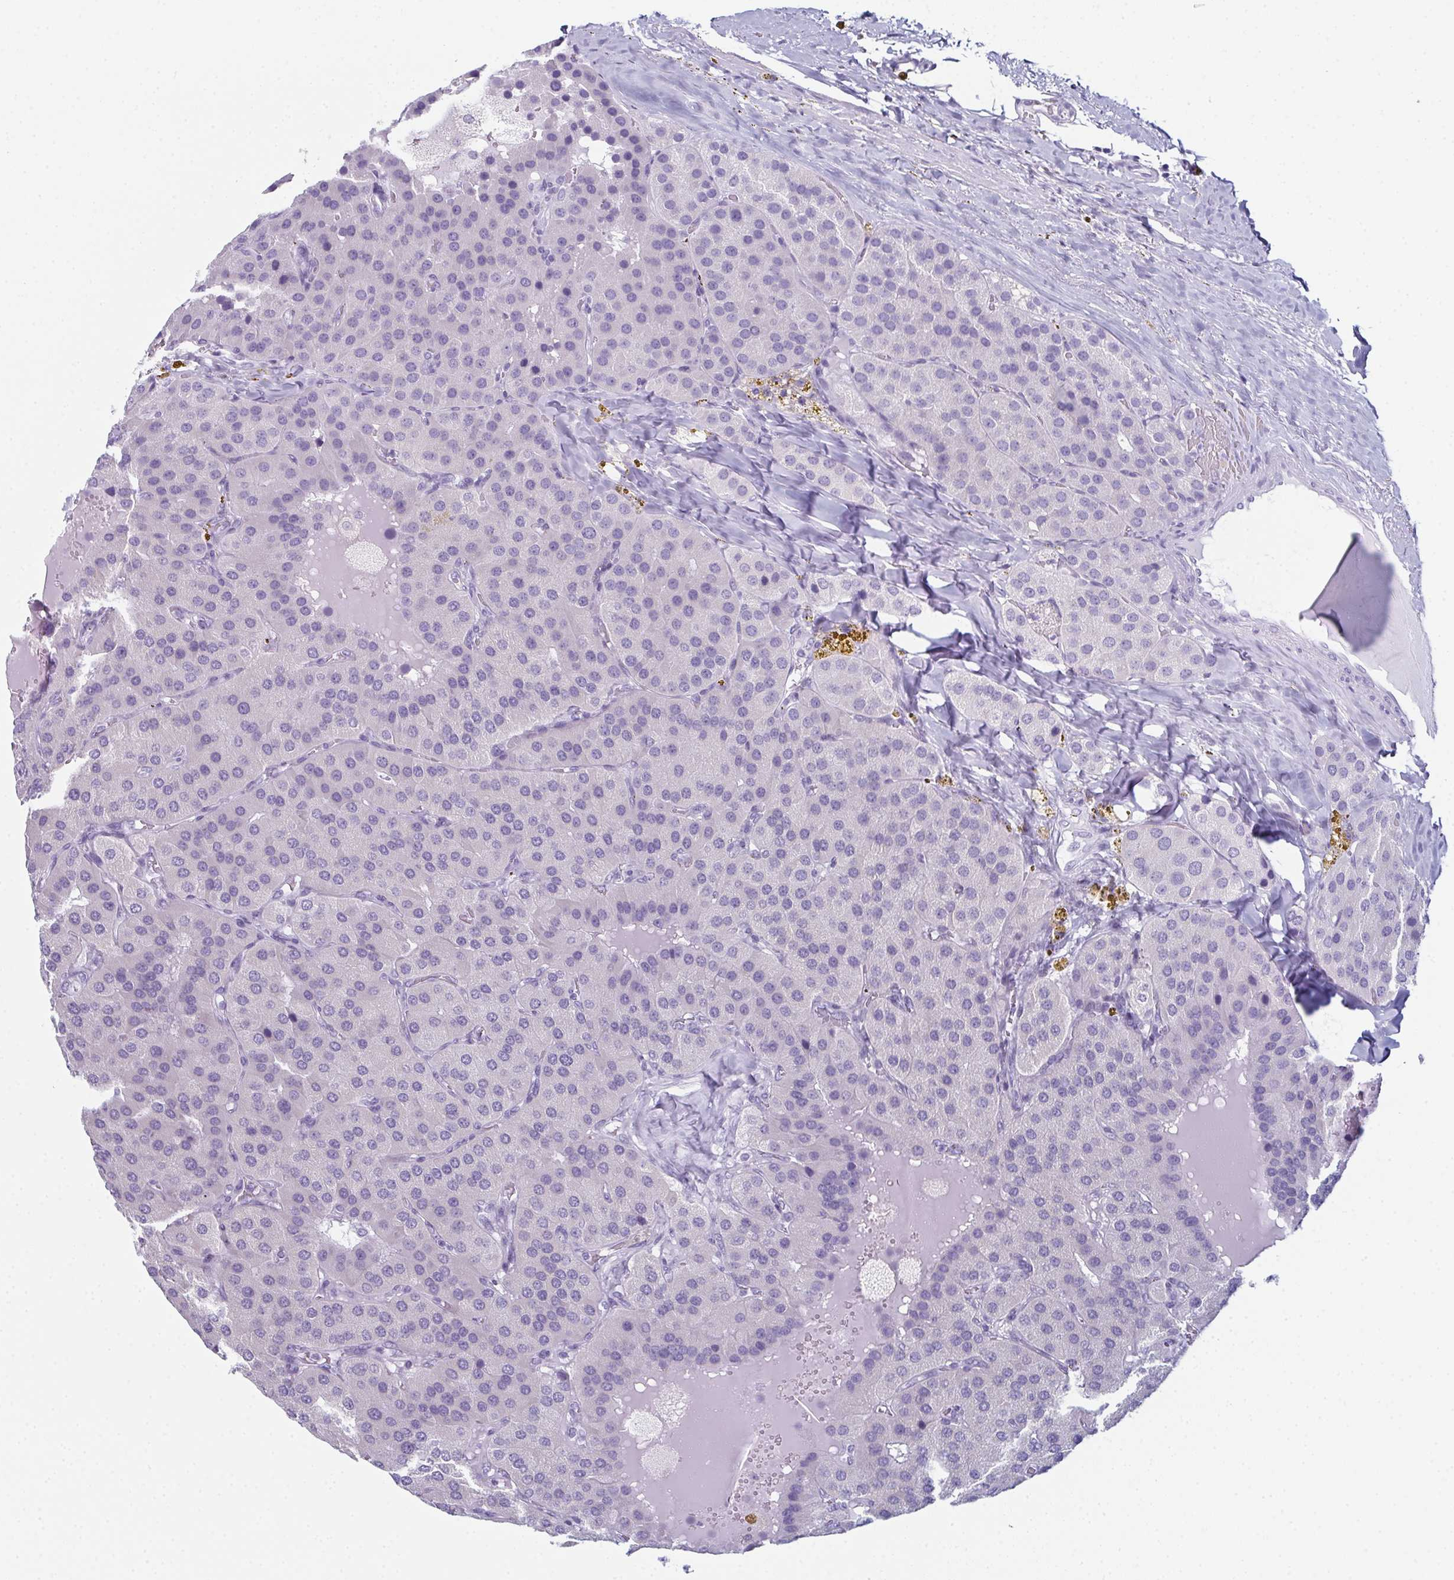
{"staining": {"intensity": "negative", "quantity": "none", "location": "none"}, "tissue": "parathyroid gland", "cell_type": "Glandular cells", "image_type": "normal", "snomed": [{"axis": "morphology", "description": "Normal tissue, NOS"}, {"axis": "morphology", "description": "Adenoma, NOS"}, {"axis": "topography", "description": "Parathyroid gland"}], "caption": "A high-resolution photomicrograph shows immunohistochemistry (IHC) staining of normal parathyroid gland, which displays no significant expression in glandular cells.", "gene": "ENKUR", "patient": {"sex": "female", "age": 86}}